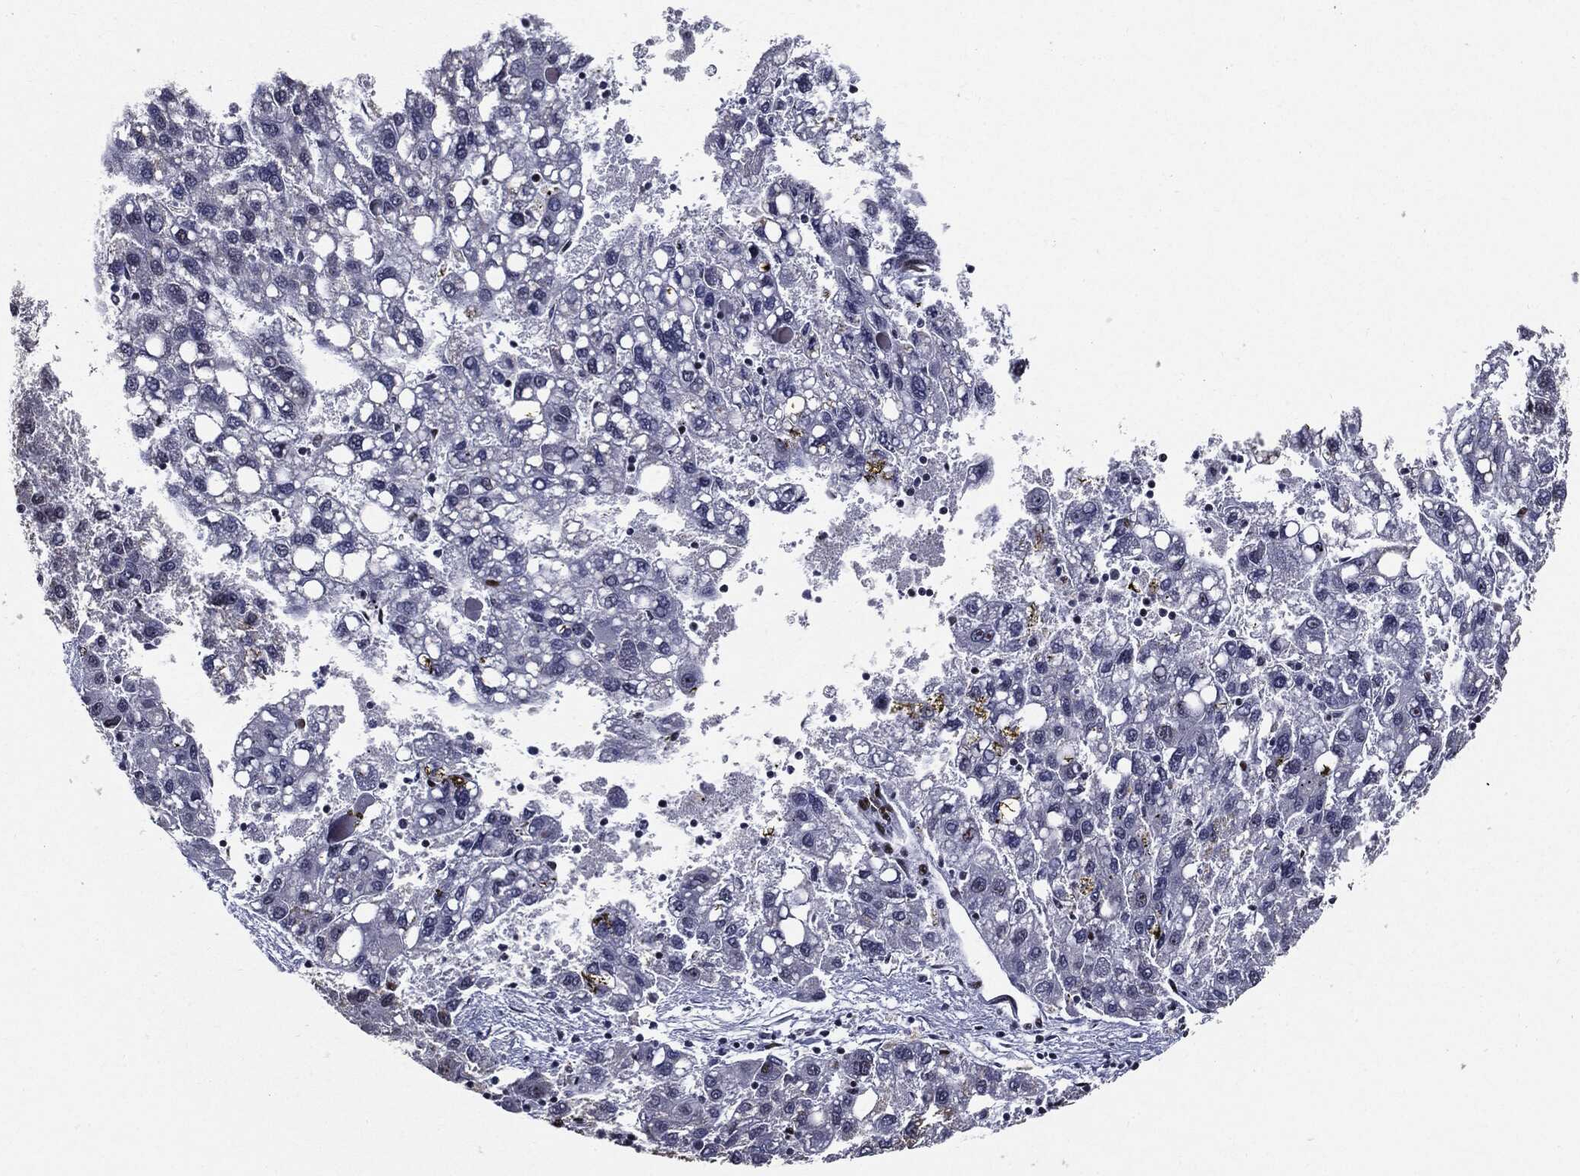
{"staining": {"intensity": "negative", "quantity": "none", "location": "none"}, "tissue": "liver cancer", "cell_type": "Tumor cells", "image_type": "cancer", "snomed": [{"axis": "morphology", "description": "Carcinoma, Hepatocellular, NOS"}, {"axis": "topography", "description": "Liver"}], "caption": "The IHC image has no significant positivity in tumor cells of hepatocellular carcinoma (liver) tissue. (Stains: DAB immunohistochemistry (IHC) with hematoxylin counter stain, Microscopy: brightfield microscopy at high magnification).", "gene": "ZFP91", "patient": {"sex": "female", "age": 82}}